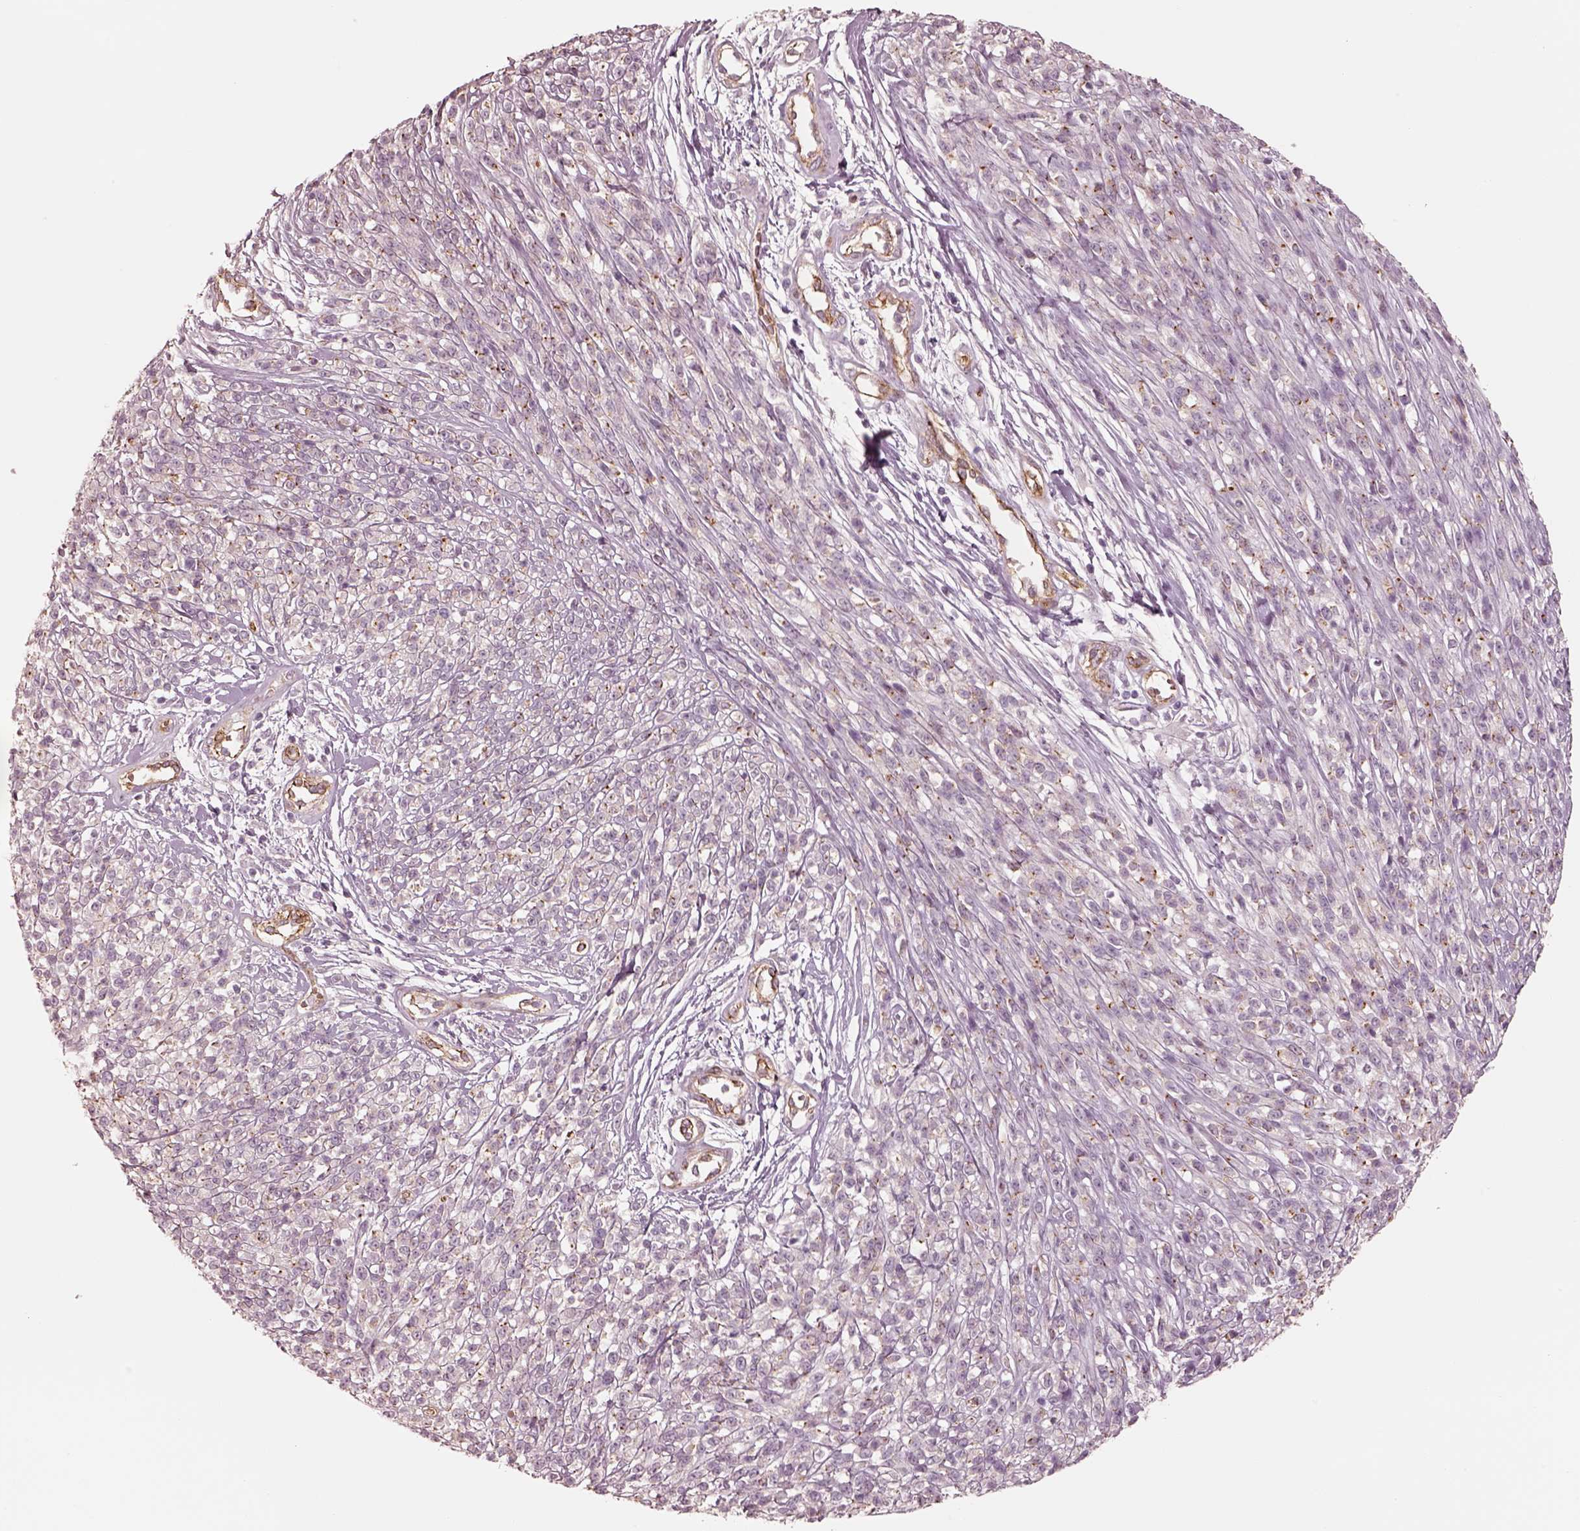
{"staining": {"intensity": "negative", "quantity": "none", "location": "none"}, "tissue": "melanoma", "cell_type": "Tumor cells", "image_type": "cancer", "snomed": [{"axis": "morphology", "description": "Malignant melanoma, NOS"}, {"axis": "topography", "description": "Skin"}, {"axis": "topography", "description": "Skin of trunk"}], "caption": "This is an immunohistochemistry histopathology image of melanoma. There is no positivity in tumor cells.", "gene": "CRYM", "patient": {"sex": "male", "age": 74}}